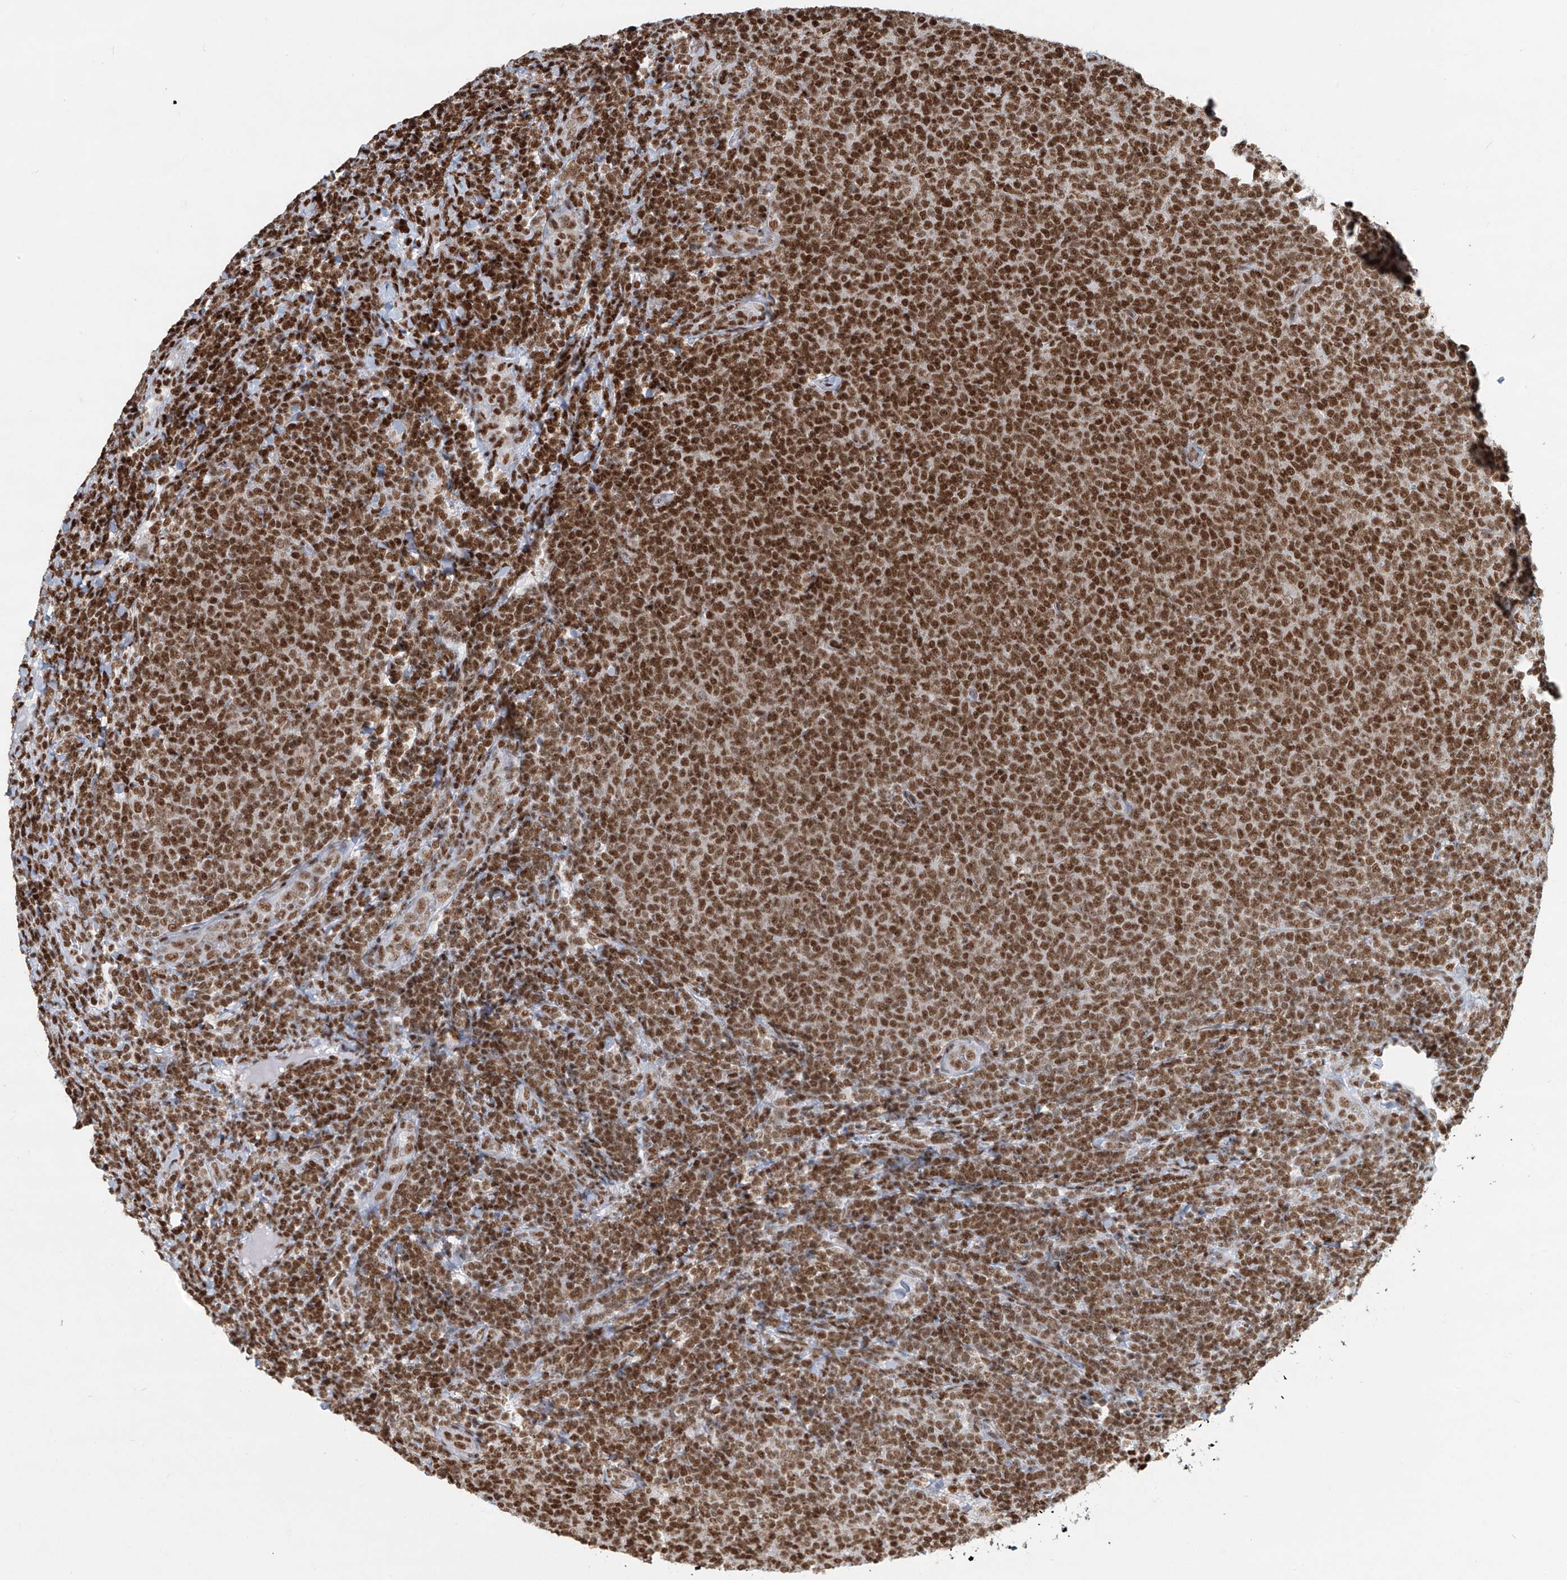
{"staining": {"intensity": "strong", "quantity": ">75%", "location": "nuclear"}, "tissue": "lymphoma", "cell_type": "Tumor cells", "image_type": "cancer", "snomed": [{"axis": "morphology", "description": "Malignant lymphoma, non-Hodgkin's type, Low grade"}, {"axis": "topography", "description": "Lymph node"}], "caption": "Lymphoma tissue reveals strong nuclear positivity in about >75% of tumor cells, visualized by immunohistochemistry.", "gene": "SARNP", "patient": {"sex": "male", "age": 66}}